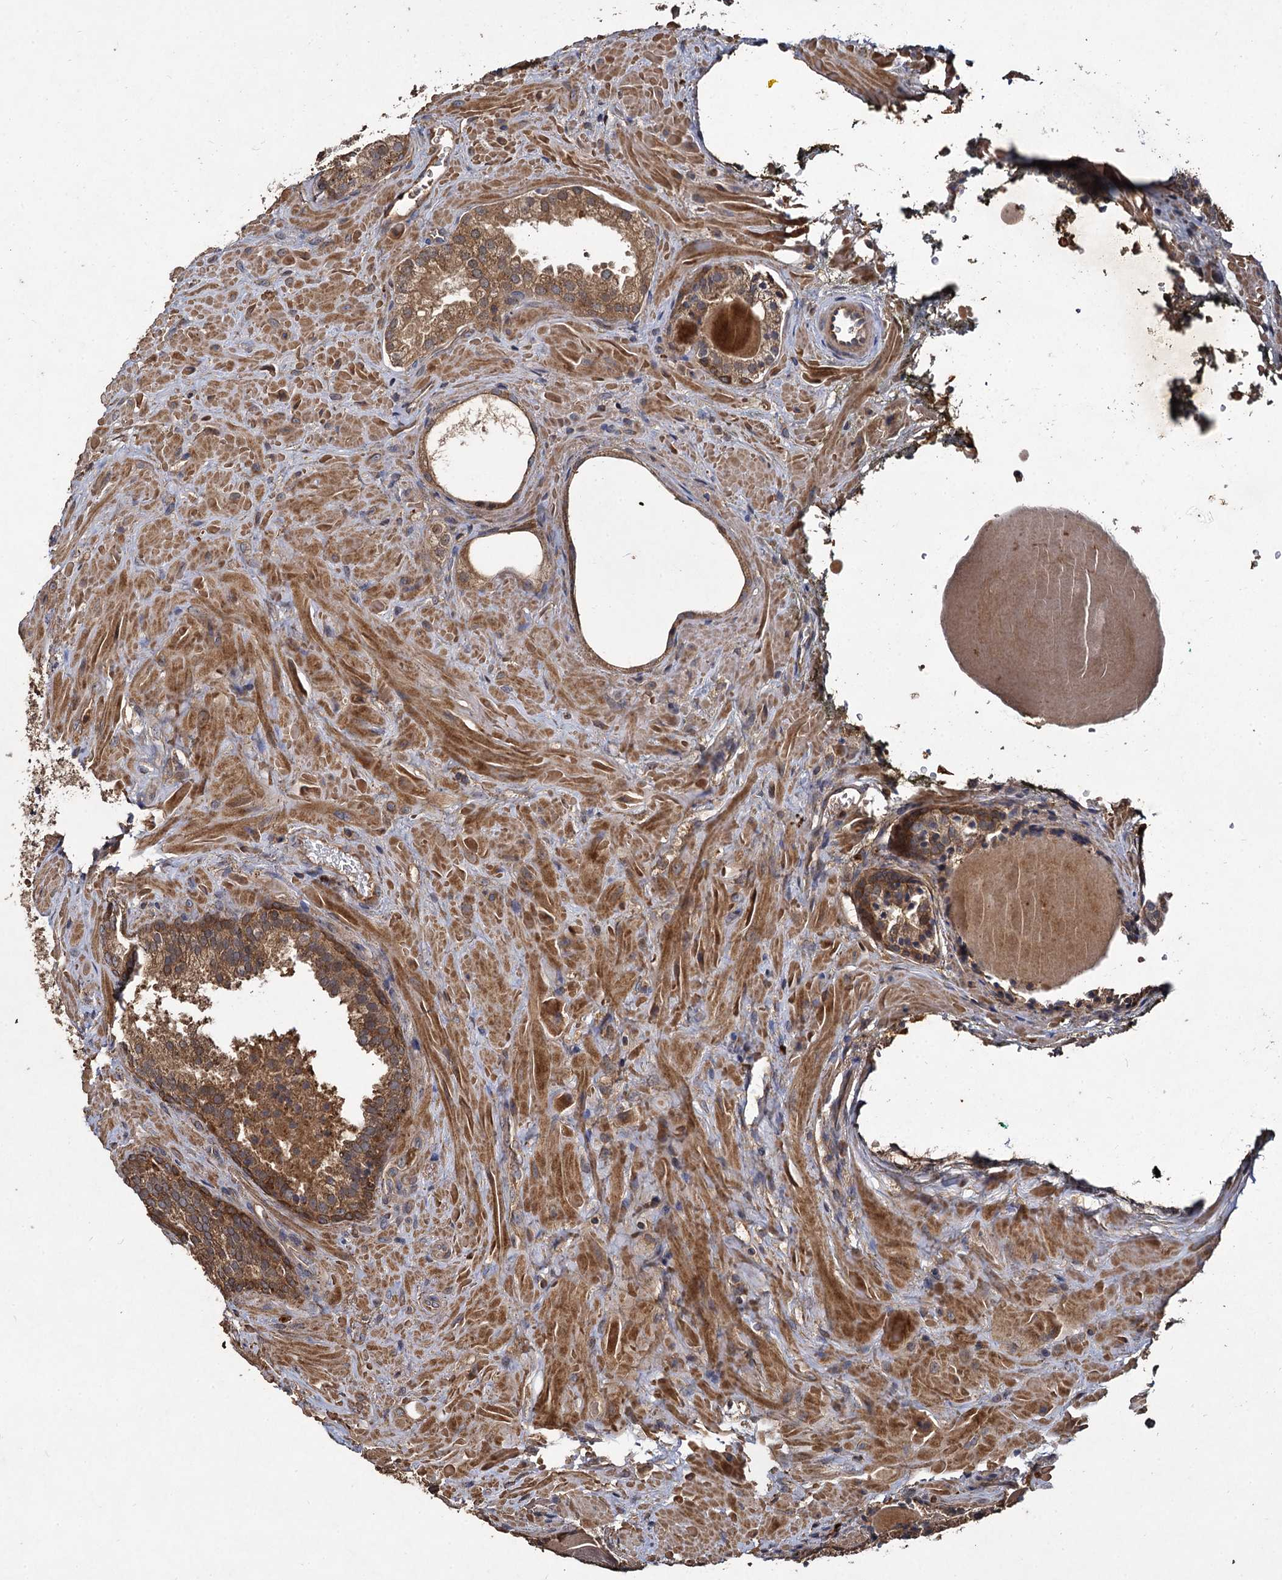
{"staining": {"intensity": "moderate", "quantity": ">75%", "location": "cytoplasmic/membranous"}, "tissue": "prostate cancer", "cell_type": "Tumor cells", "image_type": "cancer", "snomed": [{"axis": "morphology", "description": "Adenocarcinoma, High grade"}, {"axis": "topography", "description": "Prostate"}], "caption": "A micrograph of human prostate cancer (adenocarcinoma (high-grade)) stained for a protein exhibits moderate cytoplasmic/membranous brown staining in tumor cells.", "gene": "GCLC", "patient": {"sex": "male", "age": 66}}